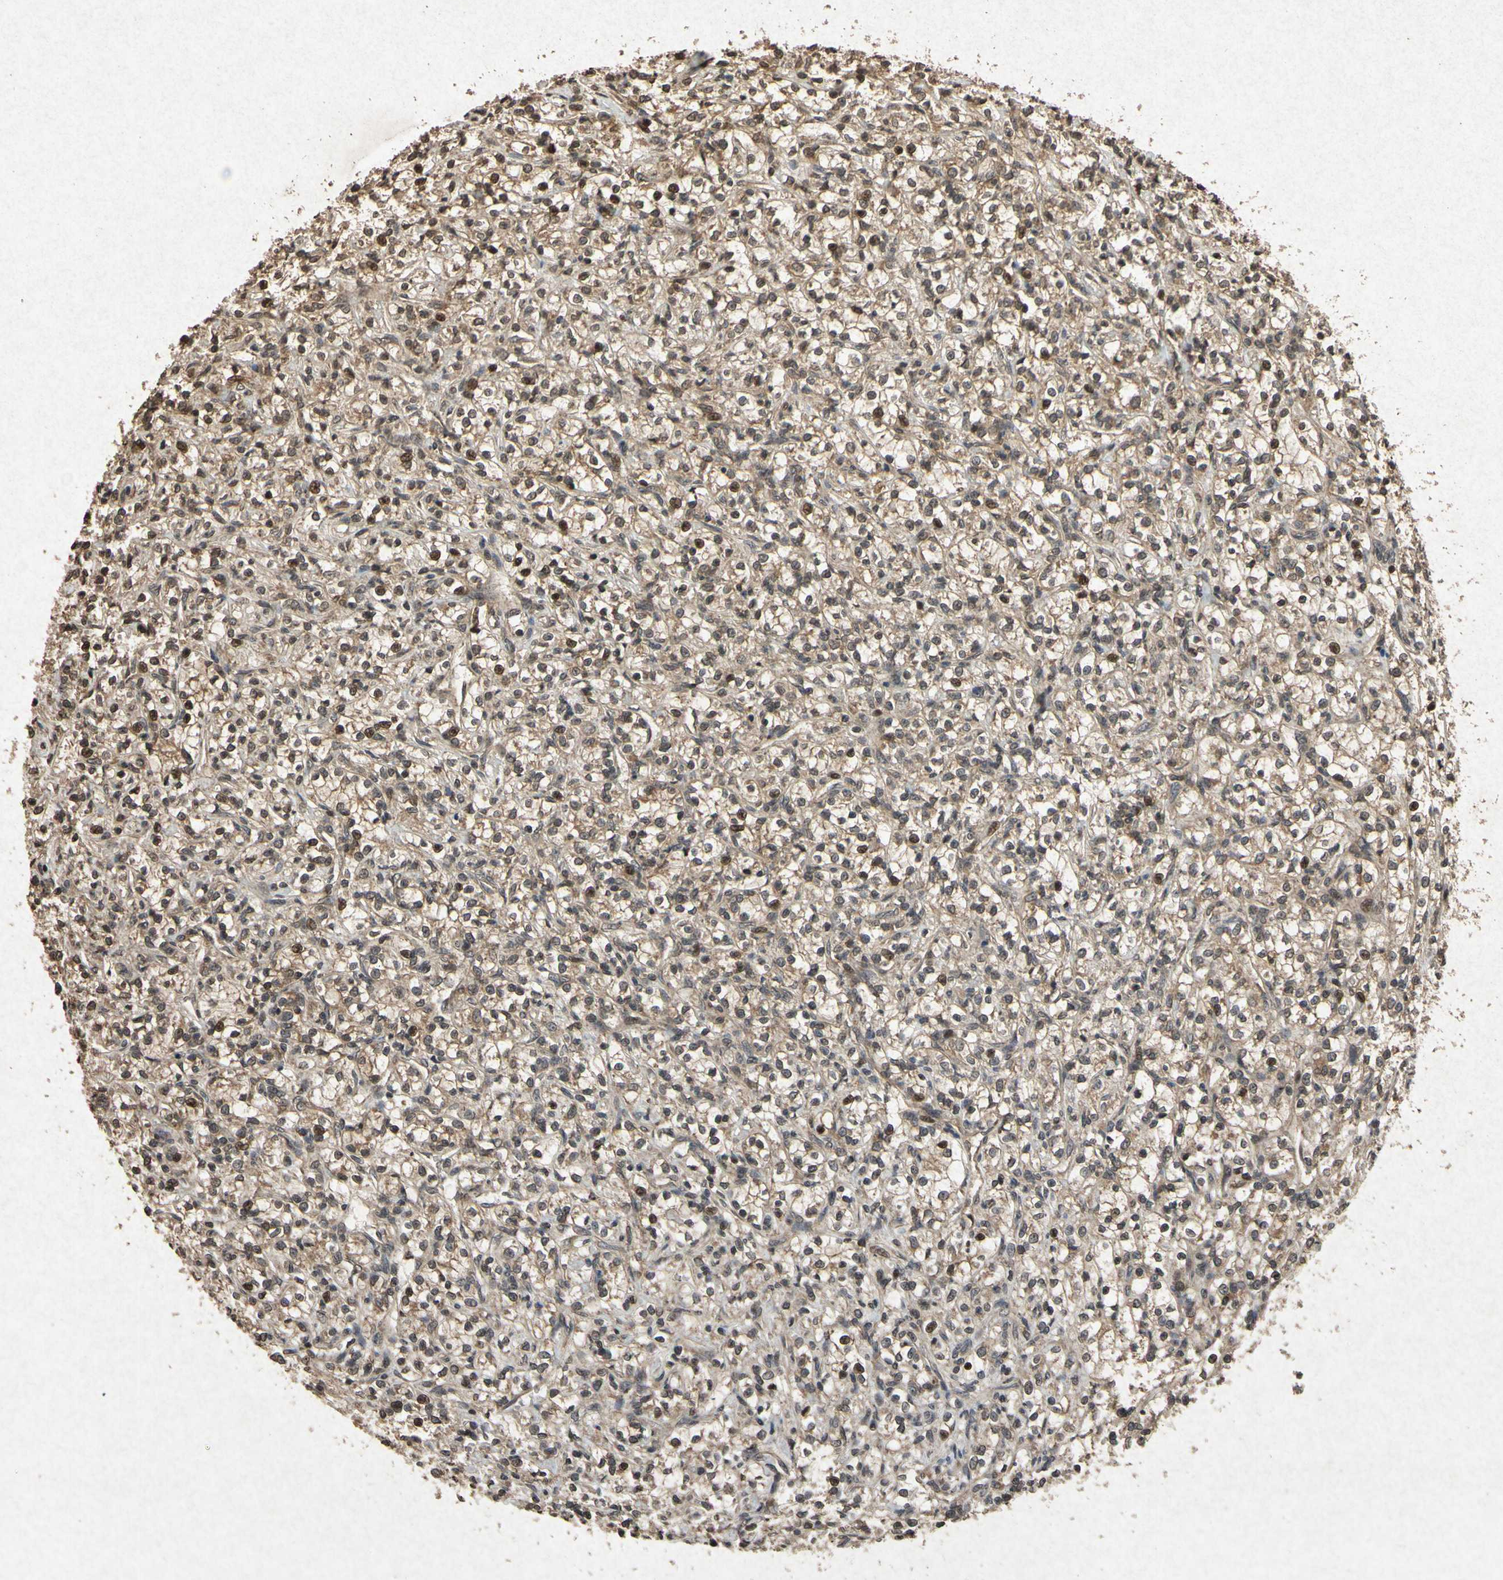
{"staining": {"intensity": "strong", "quantity": ">75%", "location": "cytoplasmic/membranous,nuclear"}, "tissue": "renal cancer", "cell_type": "Tumor cells", "image_type": "cancer", "snomed": [{"axis": "morphology", "description": "Adenocarcinoma, NOS"}, {"axis": "topography", "description": "Kidney"}], "caption": "Human adenocarcinoma (renal) stained with a protein marker demonstrates strong staining in tumor cells.", "gene": "ATP6V1H", "patient": {"sex": "female", "age": 69}}